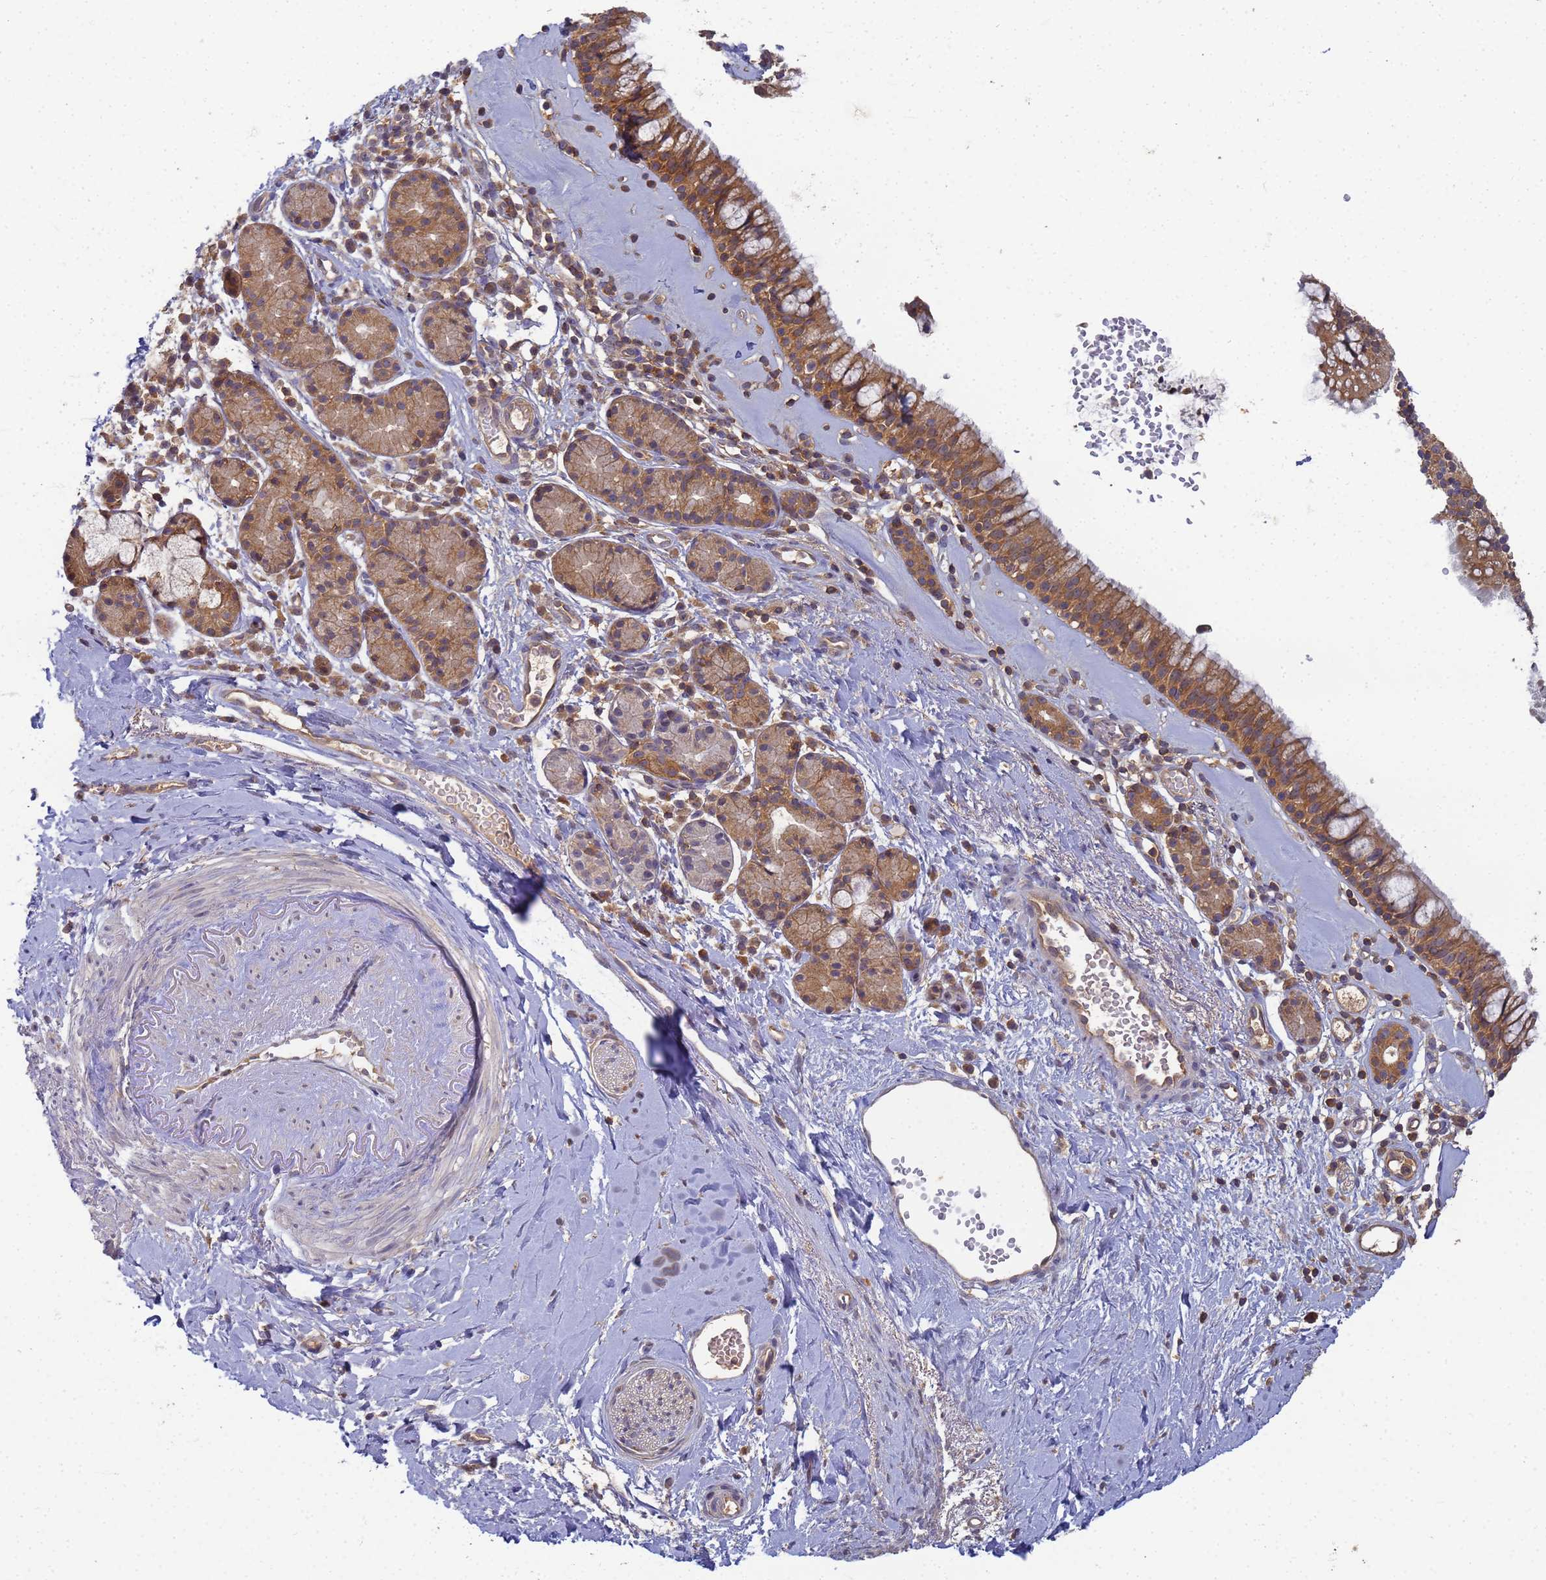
{"staining": {"intensity": "moderate", "quantity": "25%-75%", "location": "cytoplasmic/membranous"}, "tissue": "nasopharynx", "cell_type": "Respiratory epithelial cells", "image_type": "normal", "snomed": [{"axis": "morphology", "description": "Normal tissue, NOS"}, {"axis": "topography", "description": "Nasopharynx"}], "caption": "Nasopharynx stained for a protein exhibits moderate cytoplasmic/membranous positivity in respiratory epithelial cells. Using DAB (3,3'-diaminobenzidine) (brown) and hematoxylin (blue) stains, captured at high magnification using brightfield microscopy.", "gene": "SHARPIN", "patient": {"sex": "male", "age": 82}}